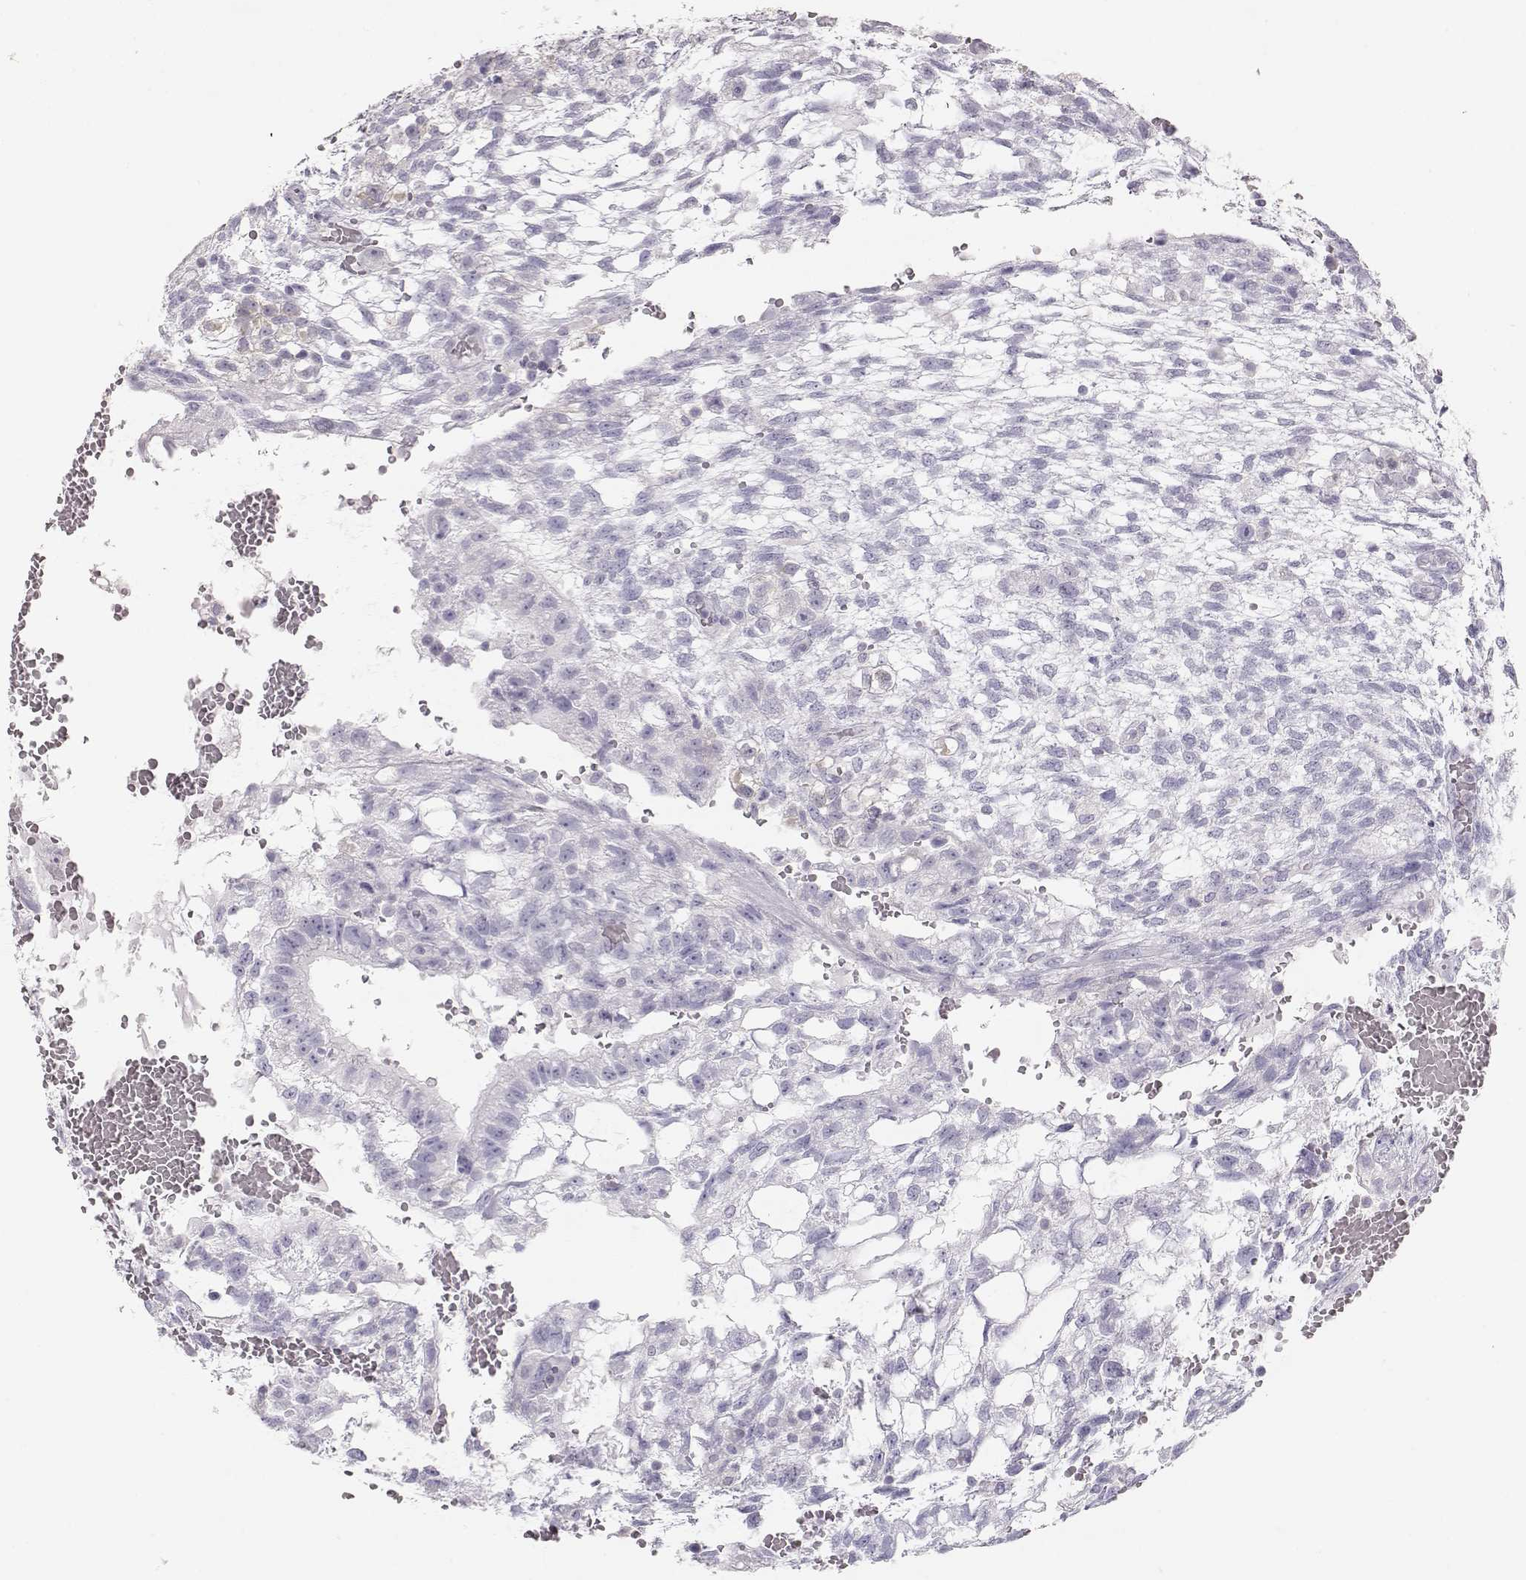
{"staining": {"intensity": "negative", "quantity": "none", "location": "none"}, "tissue": "testis cancer", "cell_type": "Tumor cells", "image_type": "cancer", "snomed": [{"axis": "morphology", "description": "Carcinoma, Embryonal, NOS"}, {"axis": "topography", "description": "Testis"}], "caption": "The IHC micrograph has no significant staining in tumor cells of embryonal carcinoma (testis) tissue. The staining is performed using DAB (3,3'-diaminobenzidine) brown chromogen with nuclei counter-stained in using hematoxylin.", "gene": "LEPR", "patient": {"sex": "male", "age": 32}}